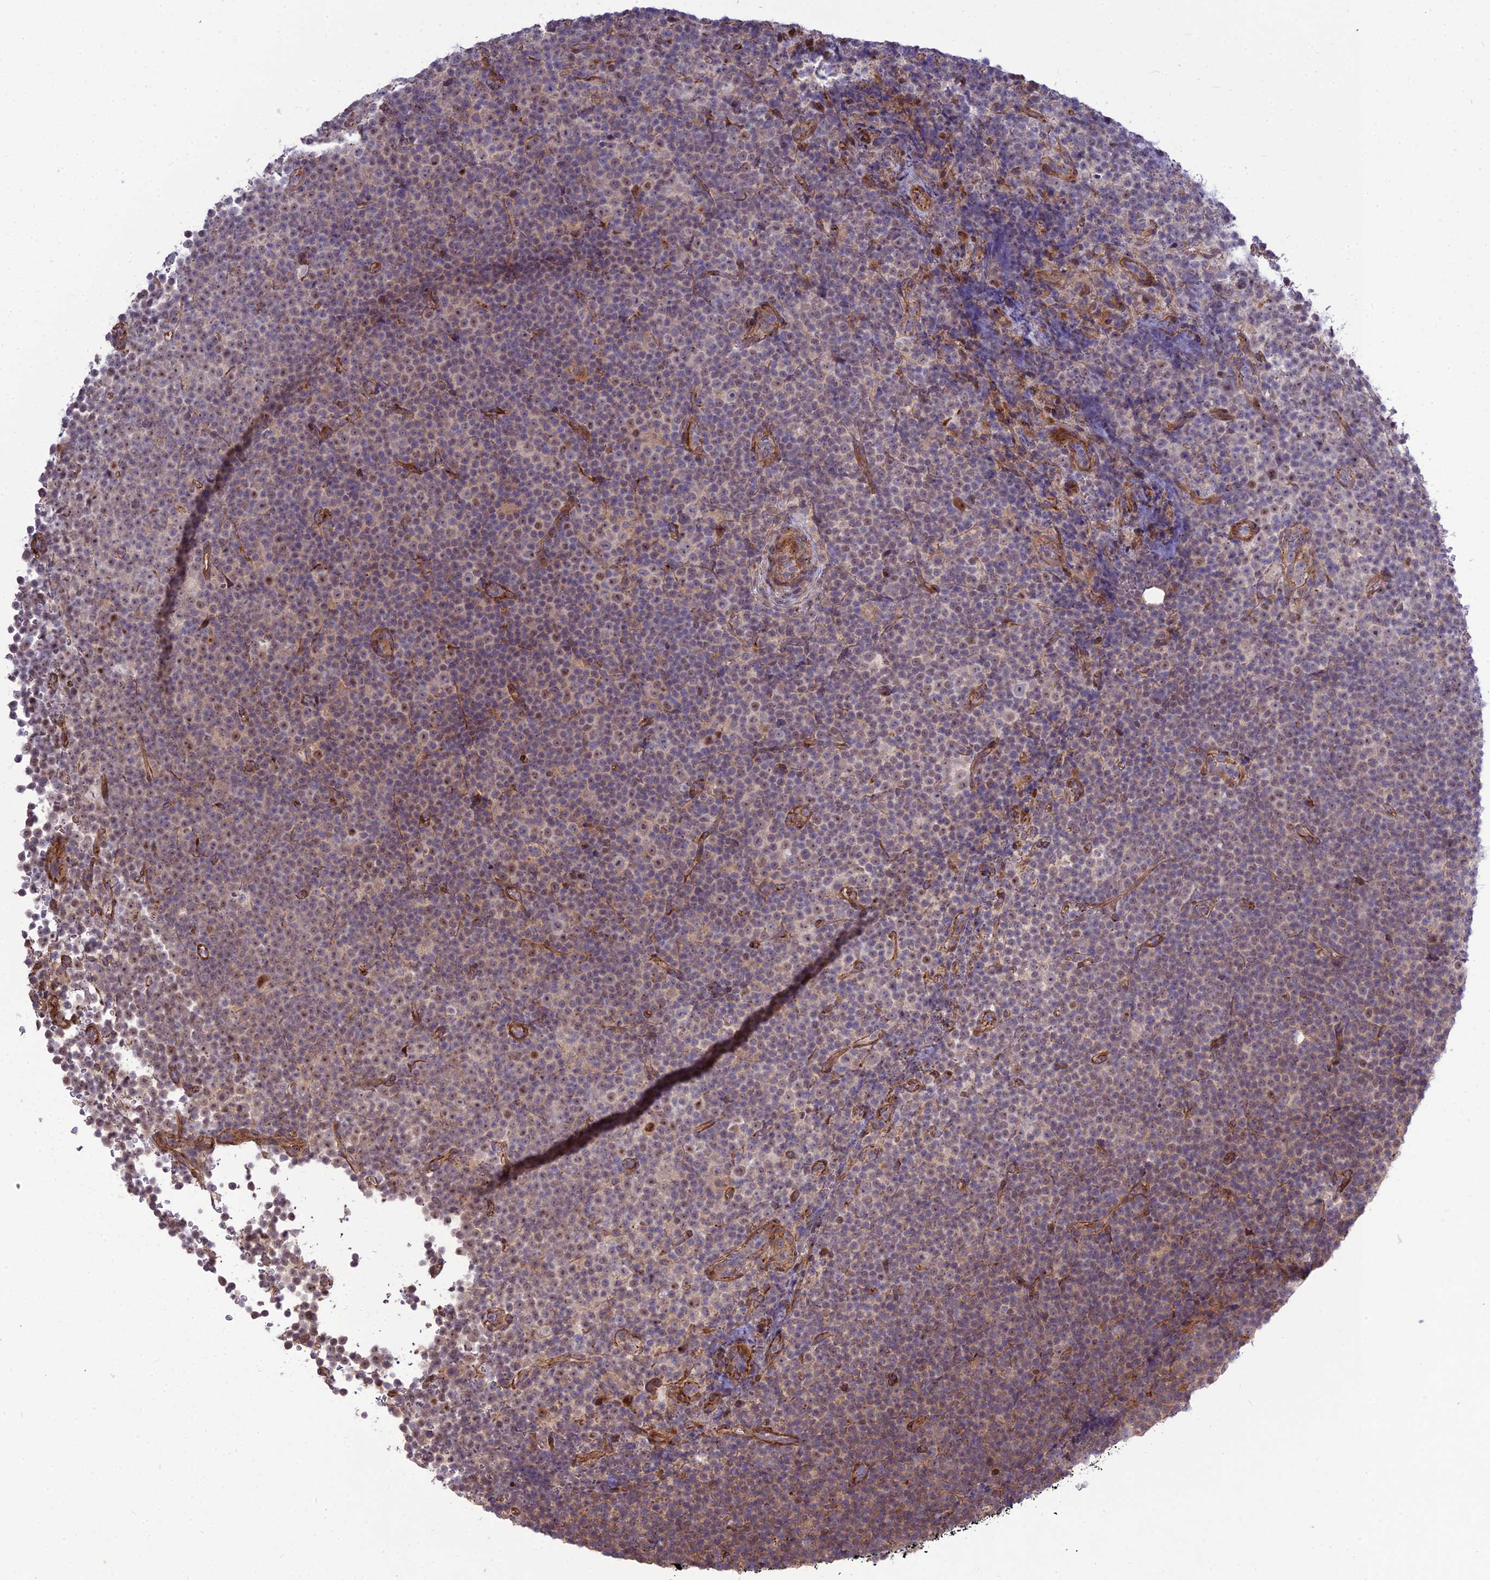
{"staining": {"intensity": "weak", "quantity": "25%-75%", "location": "cytoplasmic/membranous,nuclear"}, "tissue": "lymphoma", "cell_type": "Tumor cells", "image_type": "cancer", "snomed": [{"axis": "morphology", "description": "Malignant lymphoma, non-Hodgkin's type, Low grade"}, {"axis": "topography", "description": "Lymph node"}], "caption": "Low-grade malignant lymphoma, non-Hodgkin's type tissue exhibits weak cytoplasmic/membranous and nuclear positivity in approximately 25%-75% of tumor cells", "gene": "TSPYL2", "patient": {"sex": "female", "age": 67}}